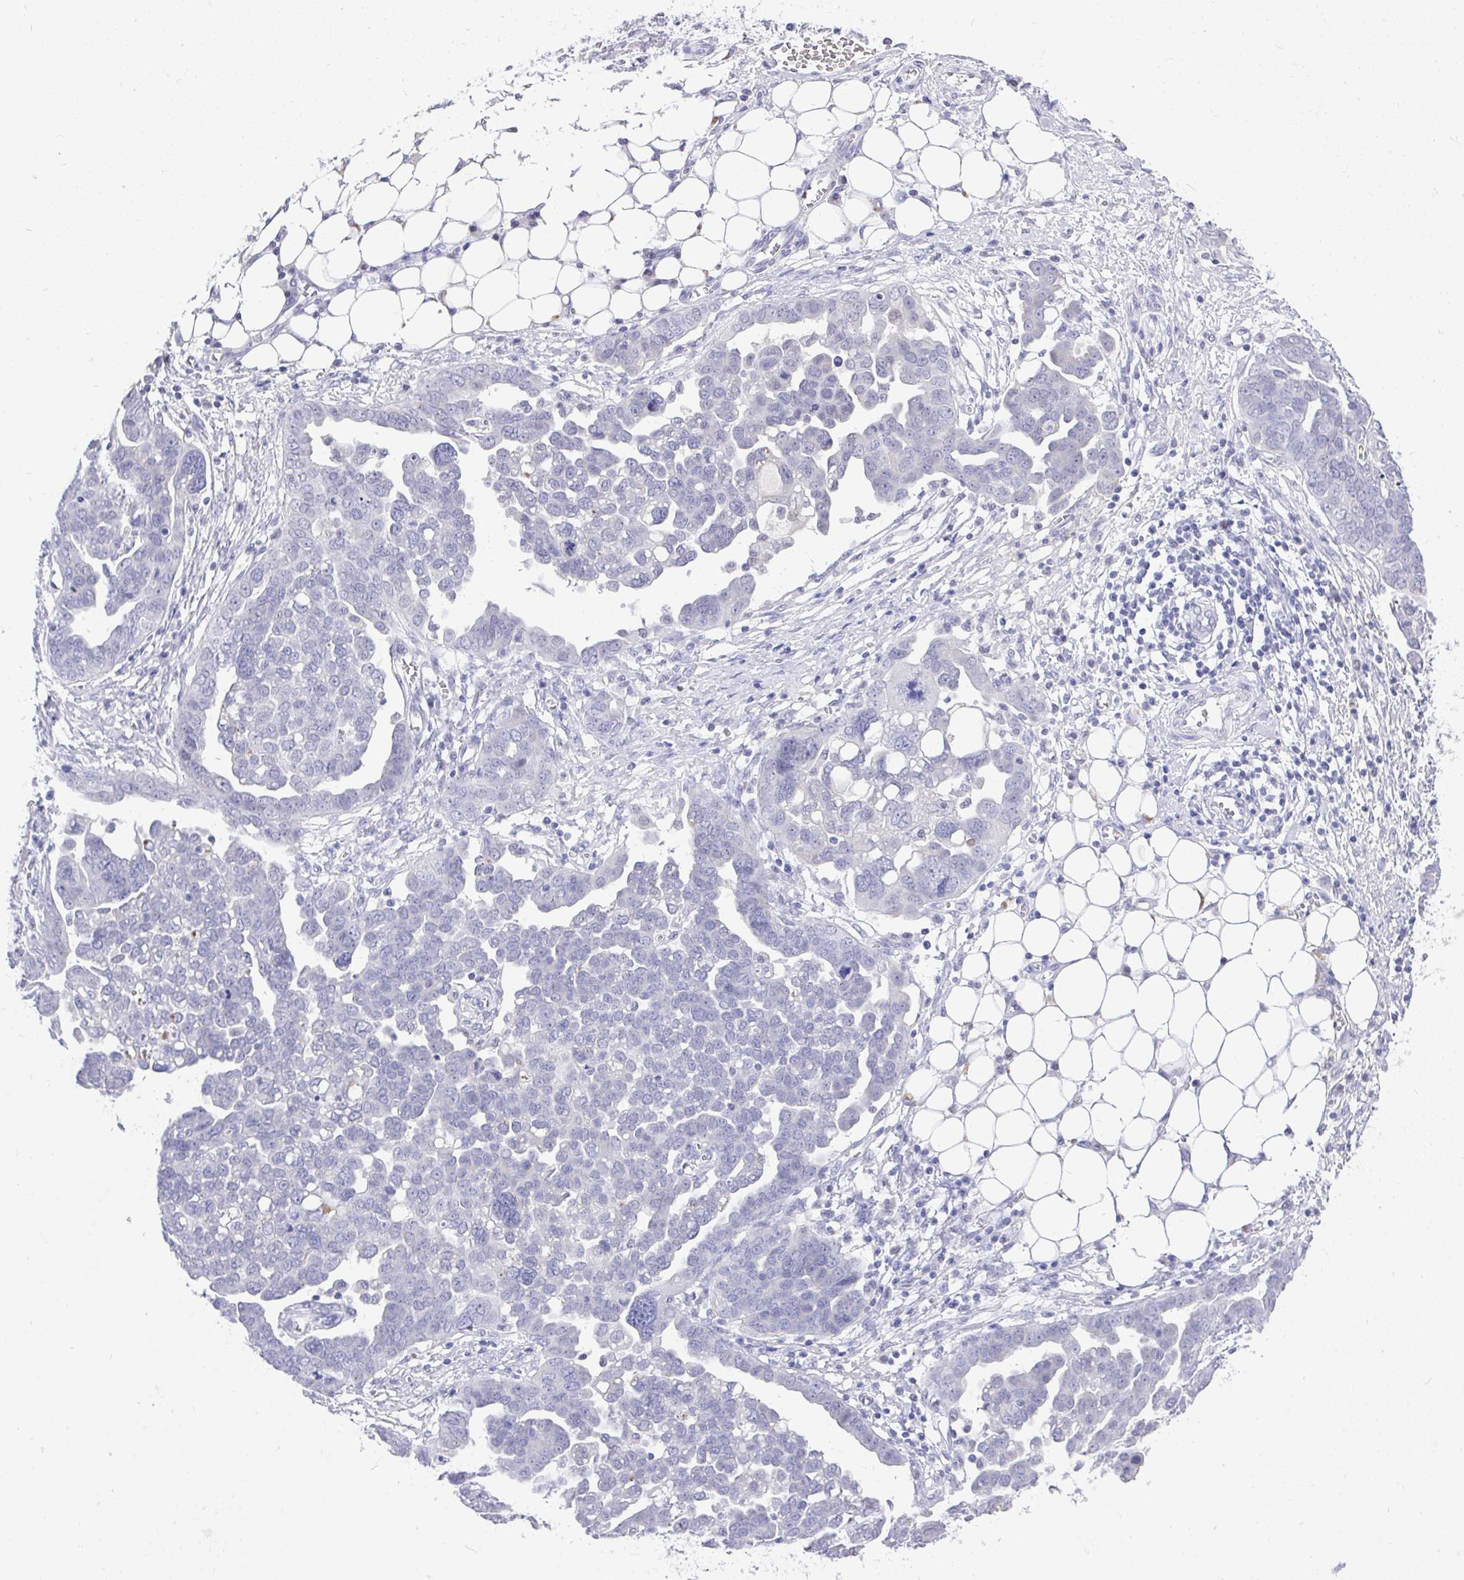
{"staining": {"intensity": "negative", "quantity": "none", "location": "none"}, "tissue": "ovarian cancer", "cell_type": "Tumor cells", "image_type": "cancer", "snomed": [{"axis": "morphology", "description": "Cystadenocarcinoma, serous, NOS"}, {"axis": "topography", "description": "Ovary"}], "caption": "Tumor cells show no significant protein expression in ovarian cancer (serous cystadenocarcinoma).", "gene": "MS4A12", "patient": {"sex": "female", "age": 59}}